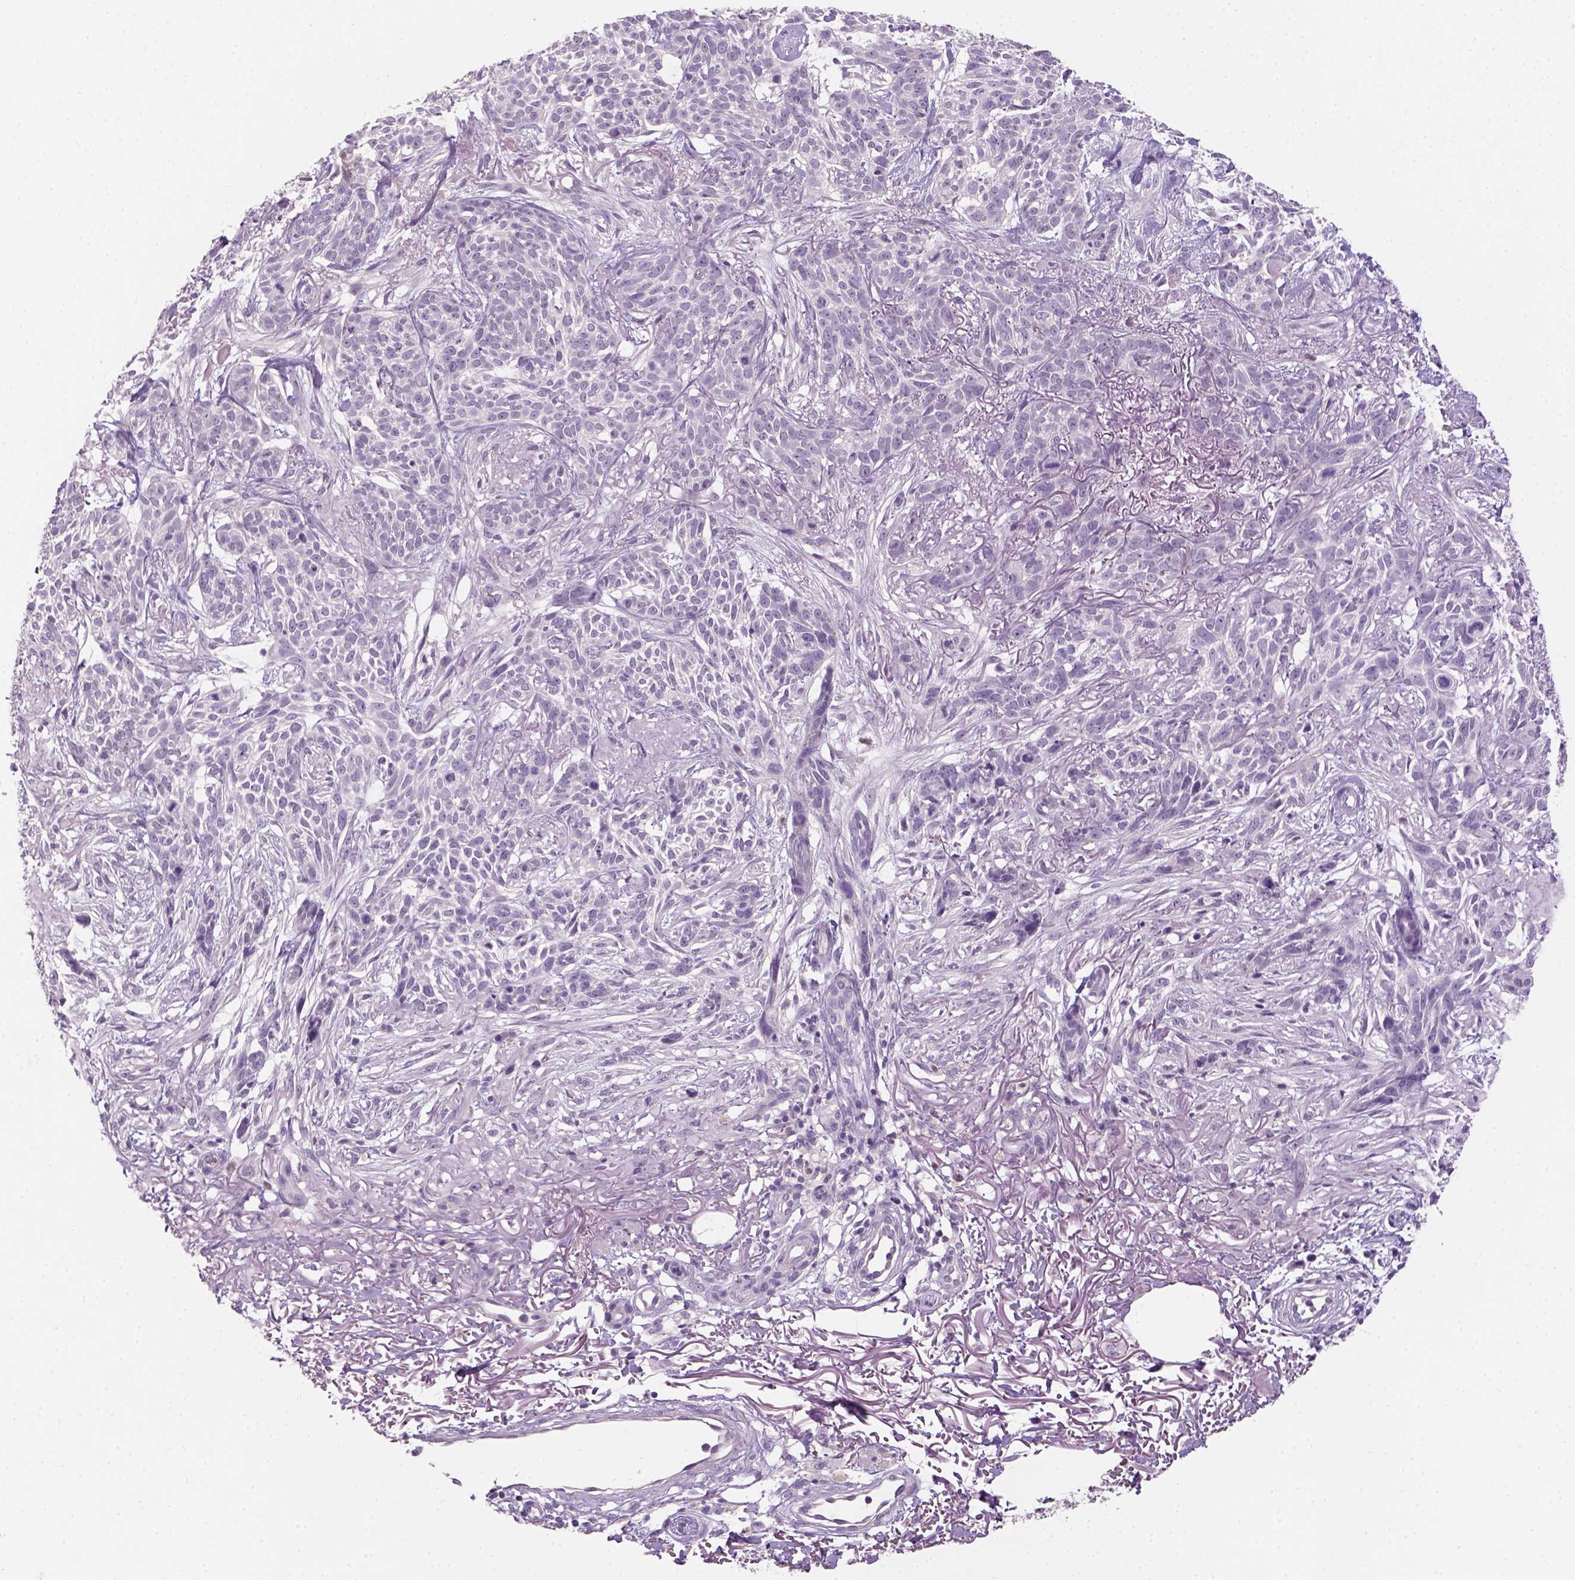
{"staining": {"intensity": "negative", "quantity": "none", "location": "none"}, "tissue": "skin cancer", "cell_type": "Tumor cells", "image_type": "cancer", "snomed": [{"axis": "morphology", "description": "Basal cell carcinoma"}, {"axis": "topography", "description": "Skin"}], "caption": "The immunohistochemistry (IHC) micrograph has no significant staining in tumor cells of skin cancer (basal cell carcinoma) tissue. (Stains: DAB (3,3'-diaminobenzidine) immunohistochemistry (IHC) with hematoxylin counter stain, Microscopy: brightfield microscopy at high magnification).", "gene": "GFI1B", "patient": {"sex": "male", "age": 74}}